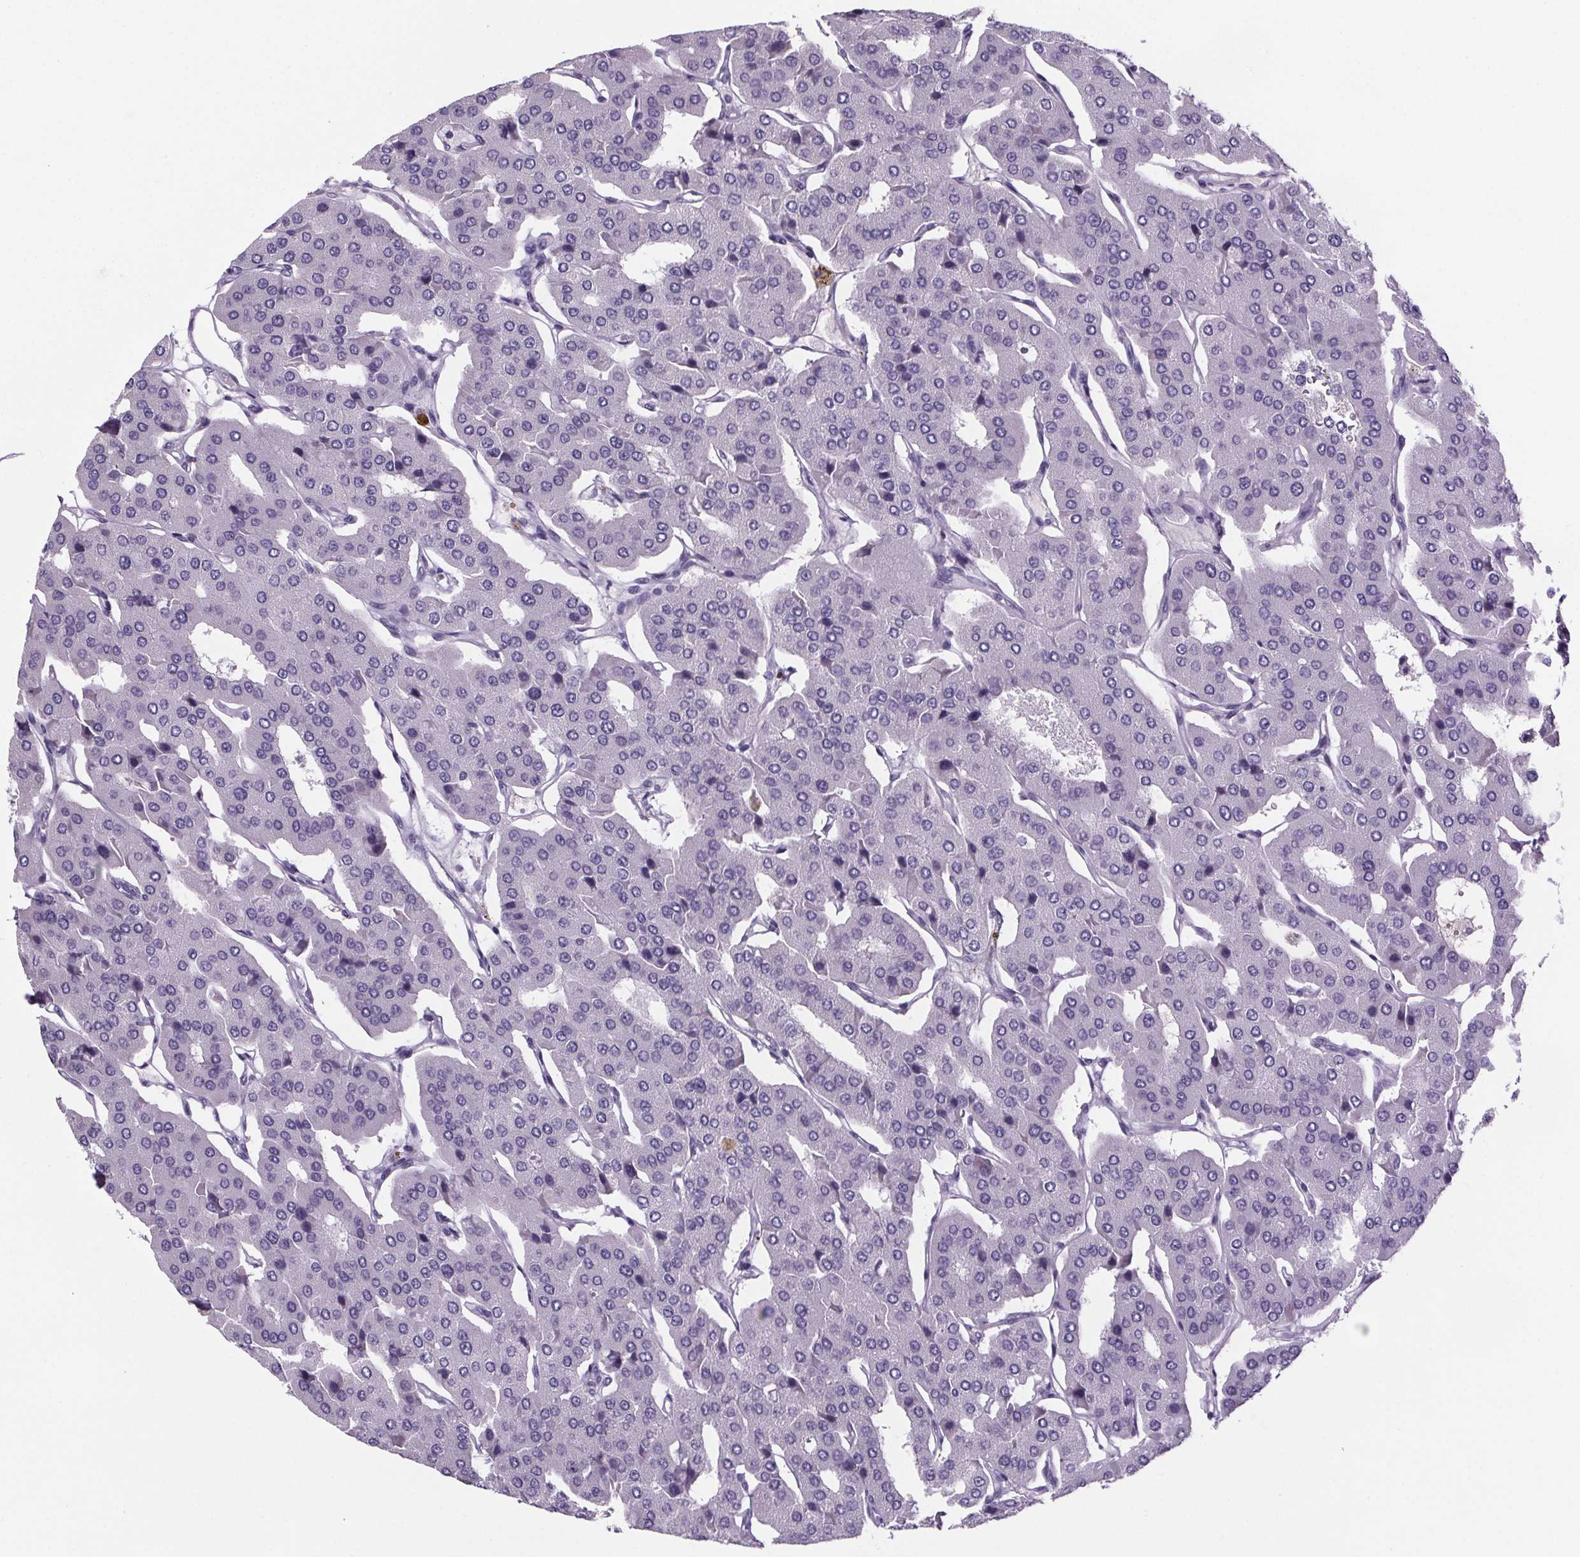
{"staining": {"intensity": "negative", "quantity": "none", "location": "none"}, "tissue": "parathyroid gland", "cell_type": "Glandular cells", "image_type": "normal", "snomed": [{"axis": "morphology", "description": "Normal tissue, NOS"}, {"axis": "morphology", "description": "Adenoma, NOS"}, {"axis": "topography", "description": "Parathyroid gland"}], "caption": "DAB immunohistochemical staining of benign human parathyroid gland shows no significant expression in glandular cells. (DAB (3,3'-diaminobenzidine) immunohistochemistry (IHC) visualized using brightfield microscopy, high magnification).", "gene": "CUBN", "patient": {"sex": "female", "age": 86}}